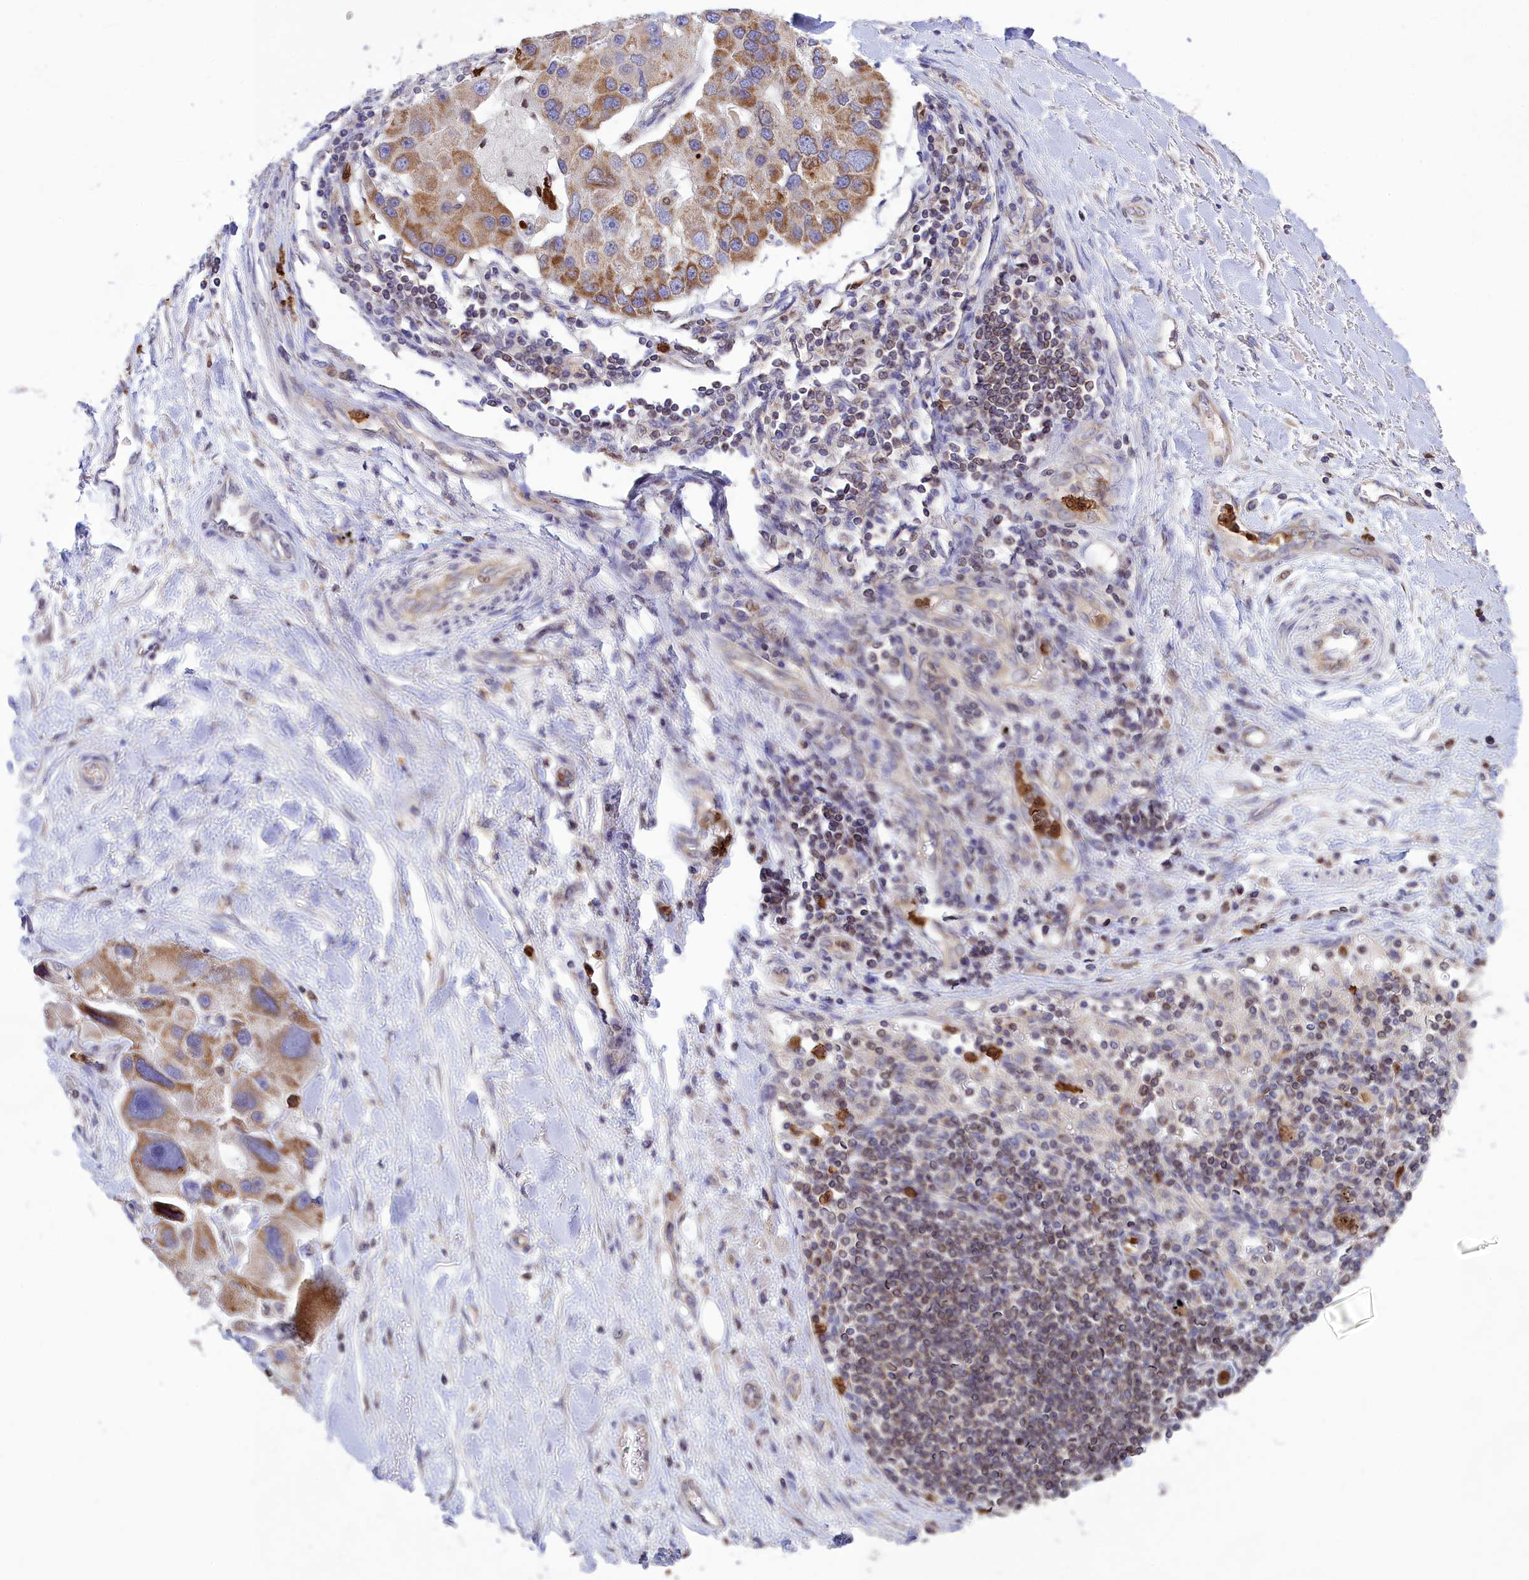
{"staining": {"intensity": "moderate", "quantity": ">75%", "location": "cytoplasmic/membranous"}, "tissue": "lung cancer", "cell_type": "Tumor cells", "image_type": "cancer", "snomed": [{"axis": "morphology", "description": "Adenocarcinoma, NOS"}, {"axis": "topography", "description": "Lung"}], "caption": "Immunohistochemical staining of lung cancer exhibits moderate cytoplasmic/membranous protein staining in approximately >75% of tumor cells. Immunohistochemistry (ihc) stains the protein in brown and the nuclei are stained blue.", "gene": "PKHD1L1", "patient": {"sex": "female", "age": 54}}